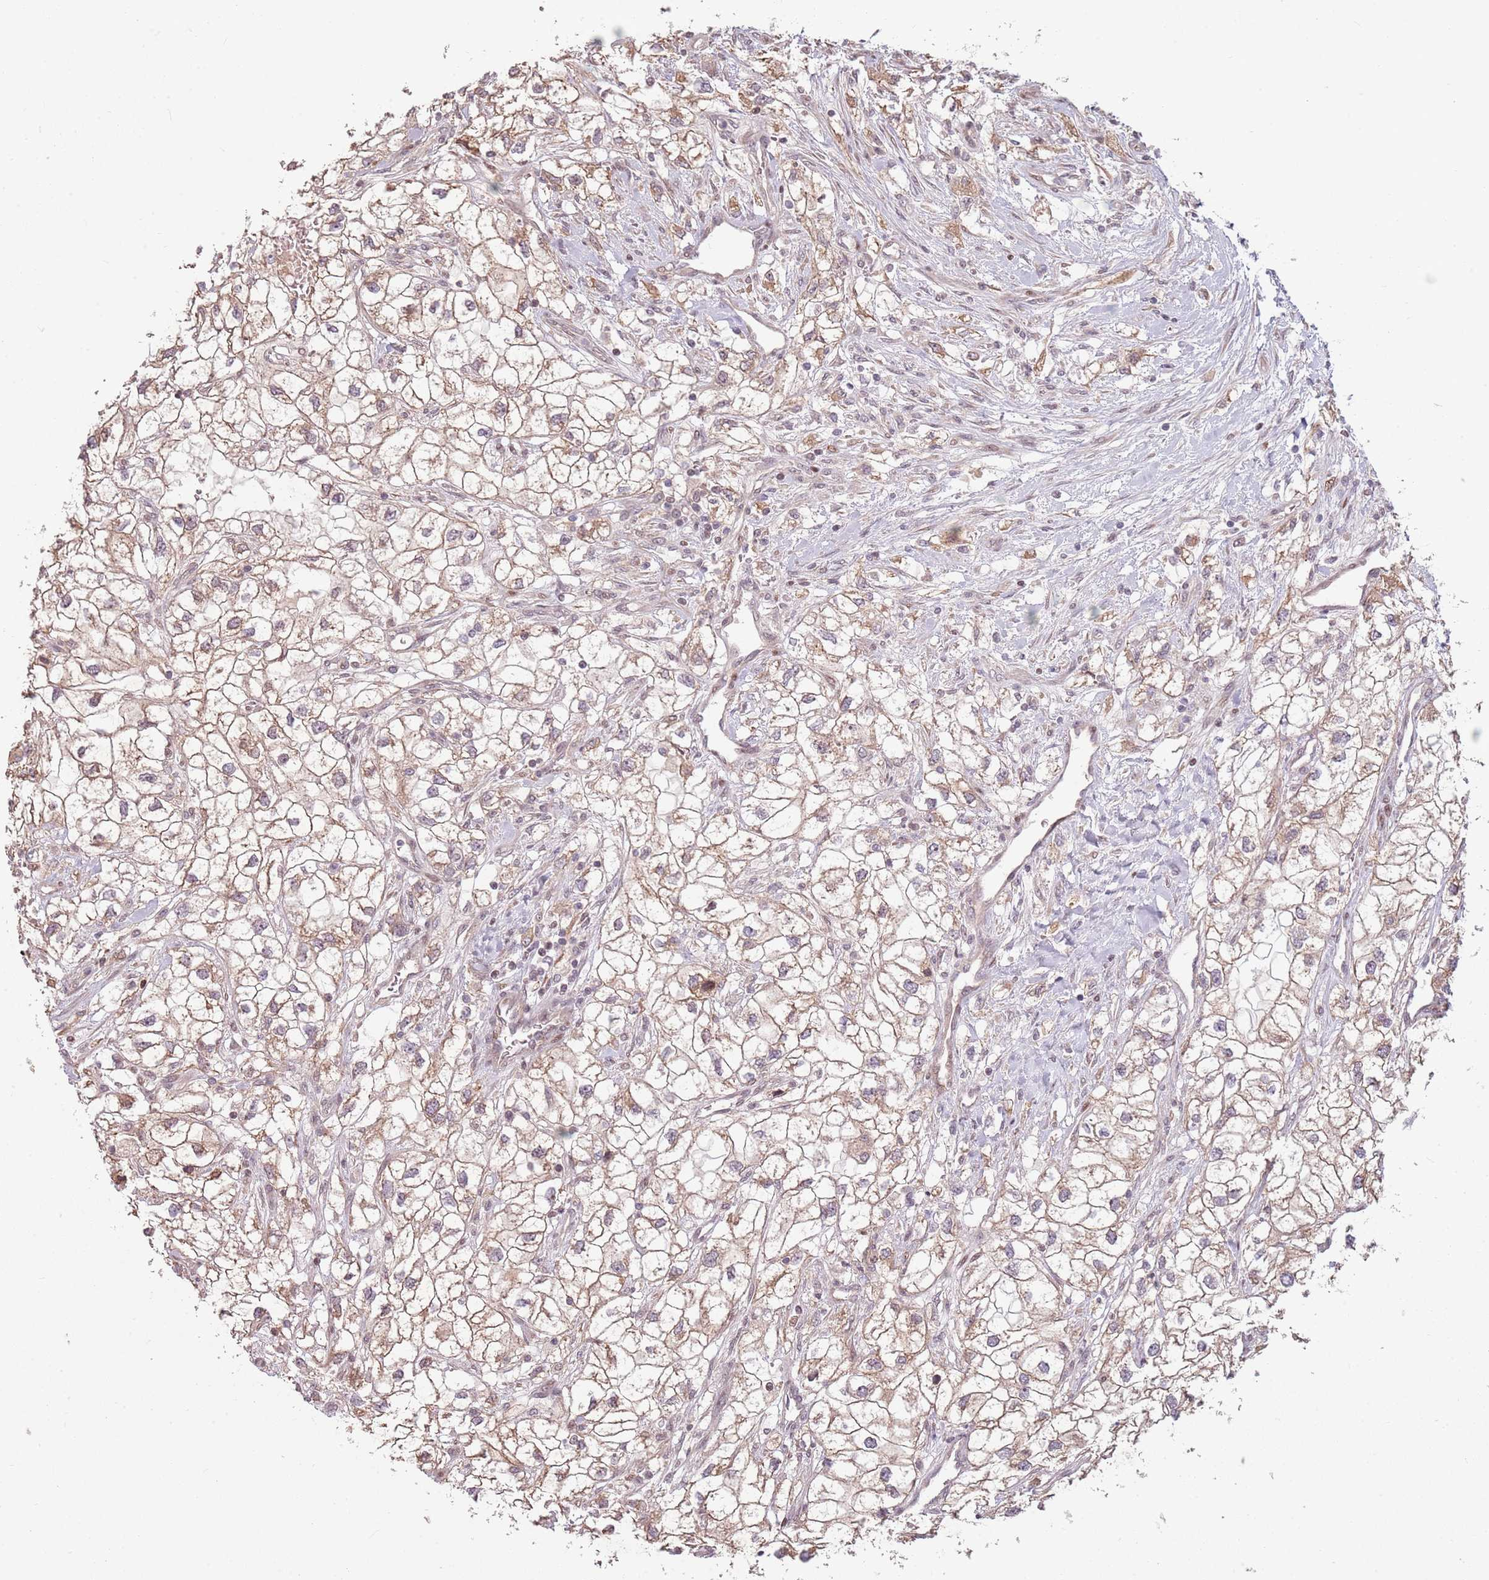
{"staining": {"intensity": "weak", "quantity": ">75%", "location": "cytoplasmic/membranous"}, "tissue": "renal cancer", "cell_type": "Tumor cells", "image_type": "cancer", "snomed": [{"axis": "morphology", "description": "Adenocarcinoma, NOS"}, {"axis": "topography", "description": "Kidney"}], "caption": "This histopathology image demonstrates immunohistochemistry (IHC) staining of renal cancer, with low weak cytoplasmic/membranous positivity in about >75% of tumor cells.", "gene": "ADGRG1", "patient": {"sex": "male", "age": 59}}